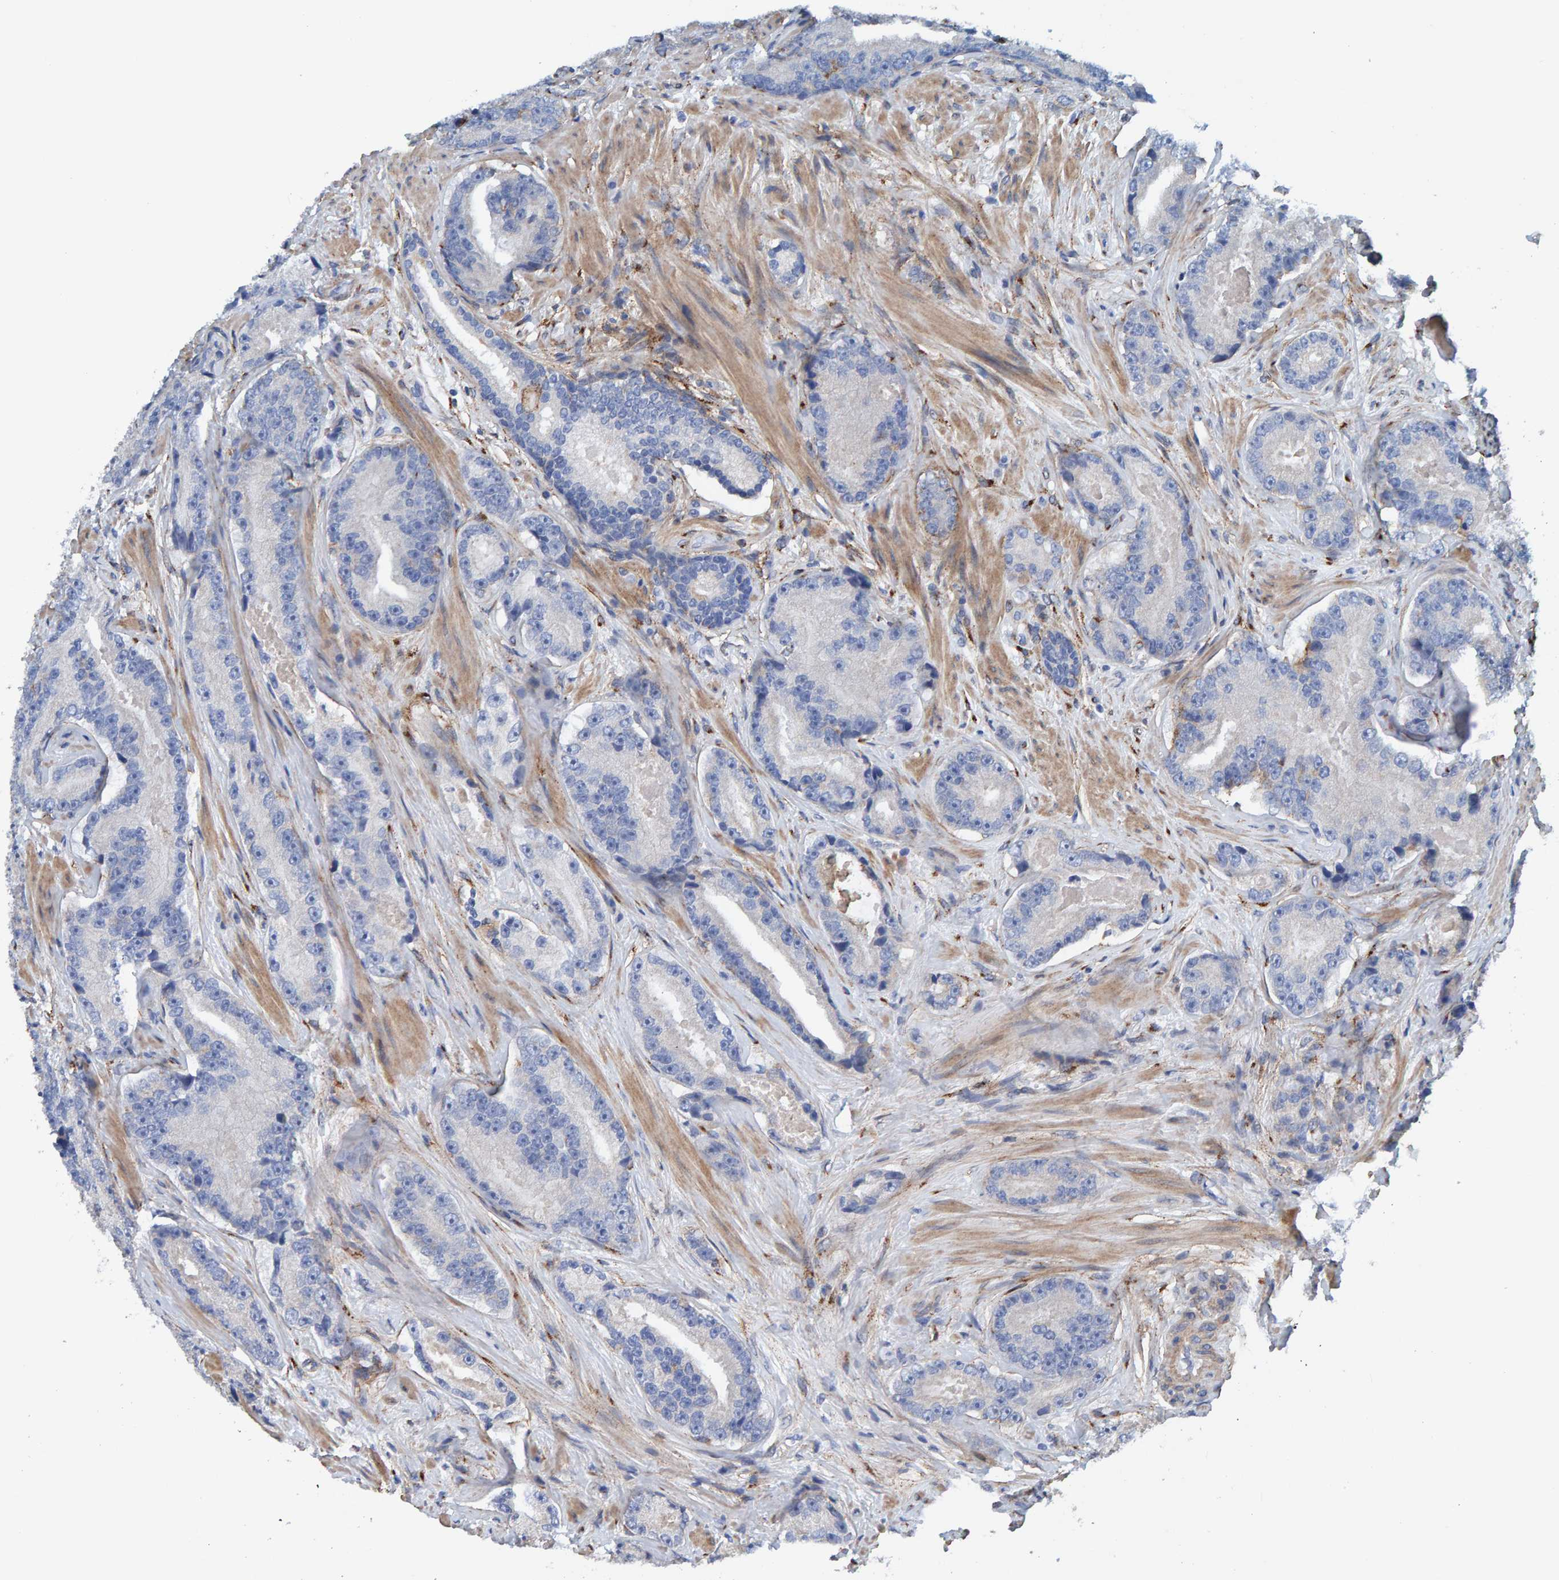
{"staining": {"intensity": "negative", "quantity": "none", "location": "none"}, "tissue": "prostate cancer", "cell_type": "Tumor cells", "image_type": "cancer", "snomed": [{"axis": "morphology", "description": "Adenocarcinoma, High grade"}, {"axis": "topography", "description": "Prostate"}], "caption": "Prostate cancer was stained to show a protein in brown. There is no significant expression in tumor cells.", "gene": "LRP1", "patient": {"sex": "male", "age": 55}}